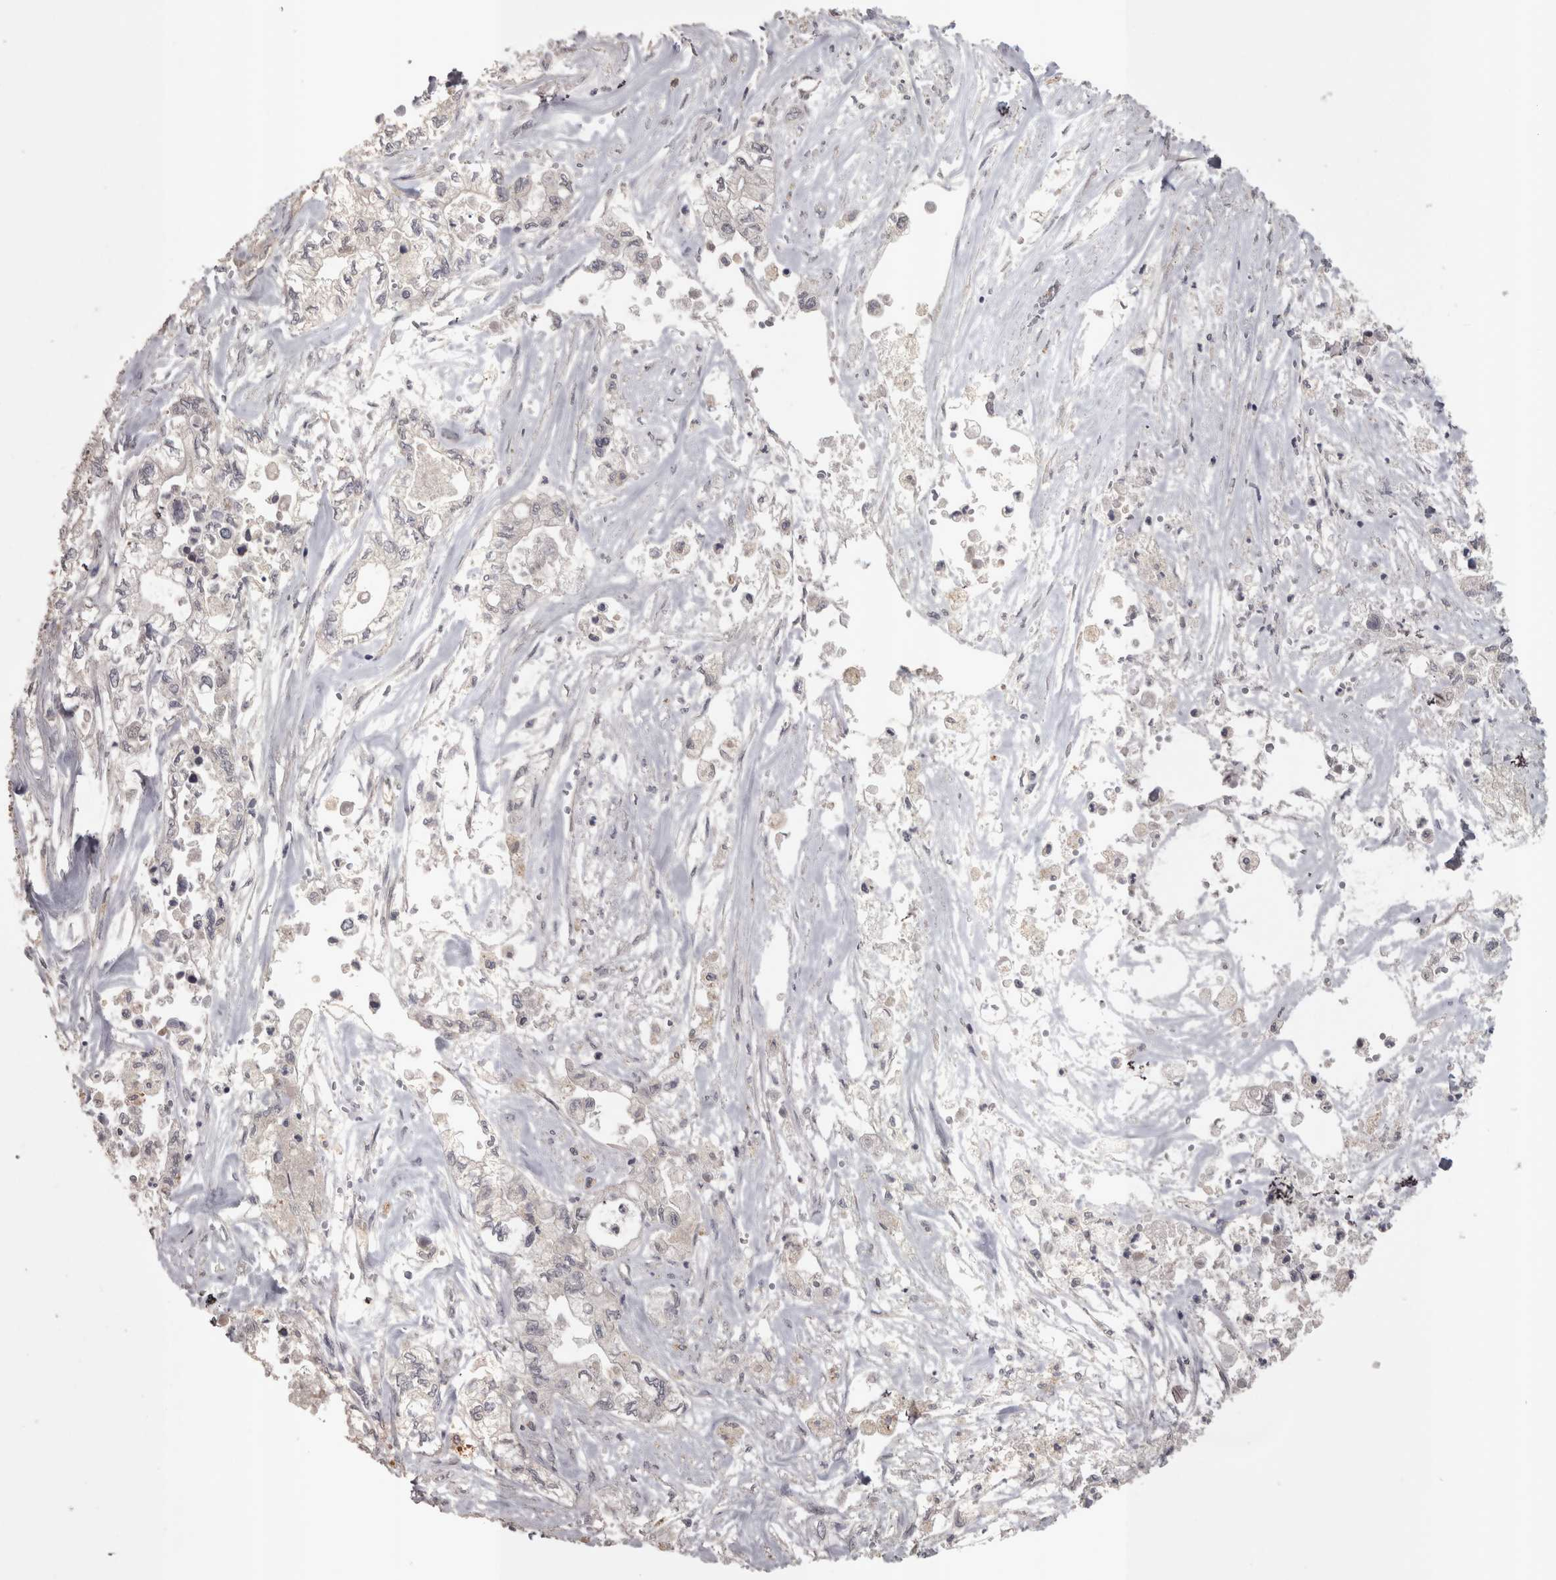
{"staining": {"intensity": "negative", "quantity": "none", "location": "none"}, "tissue": "pancreatic cancer", "cell_type": "Tumor cells", "image_type": "cancer", "snomed": [{"axis": "morphology", "description": "Adenocarcinoma, NOS"}, {"axis": "topography", "description": "Pancreas"}], "caption": "This histopathology image is of pancreatic cancer (adenocarcinoma) stained with IHC to label a protein in brown with the nuclei are counter-stained blue. There is no staining in tumor cells.", "gene": "SKAP1", "patient": {"sex": "male", "age": 79}}